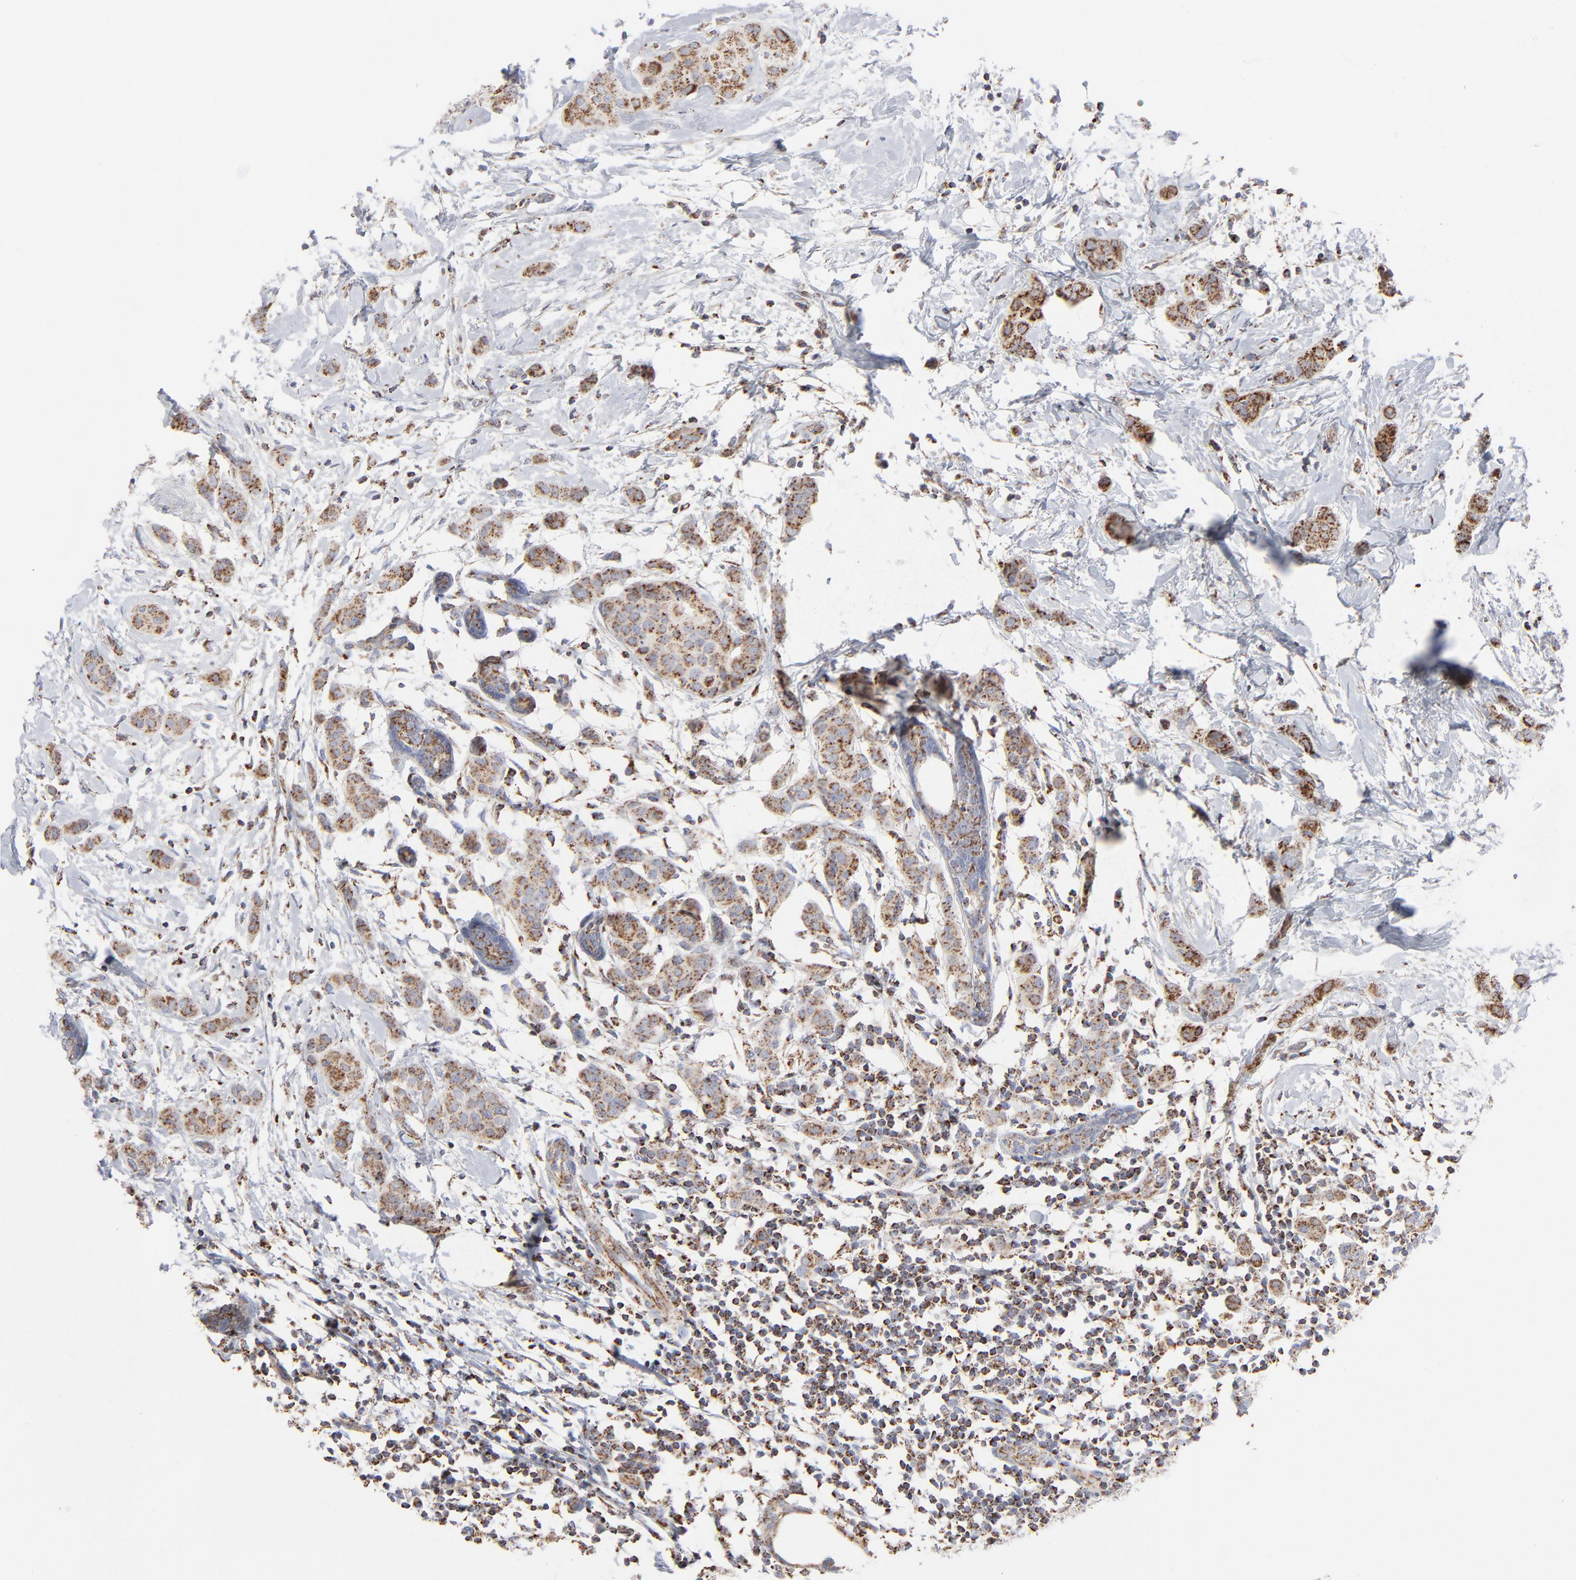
{"staining": {"intensity": "moderate", "quantity": ">75%", "location": "cytoplasmic/membranous"}, "tissue": "breast cancer", "cell_type": "Tumor cells", "image_type": "cancer", "snomed": [{"axis": "morphology", "description": "Duct carcinoma"}, {"axis": "topography", "description": "Breast"}], "caption": "Breast cancer stained with a brown dye displays moderate cytoplasmic/membranous positive positivity in about >75% of tumor cells.", "gene": "ASB3", "patient": {"sex": "female", "age": 40}}